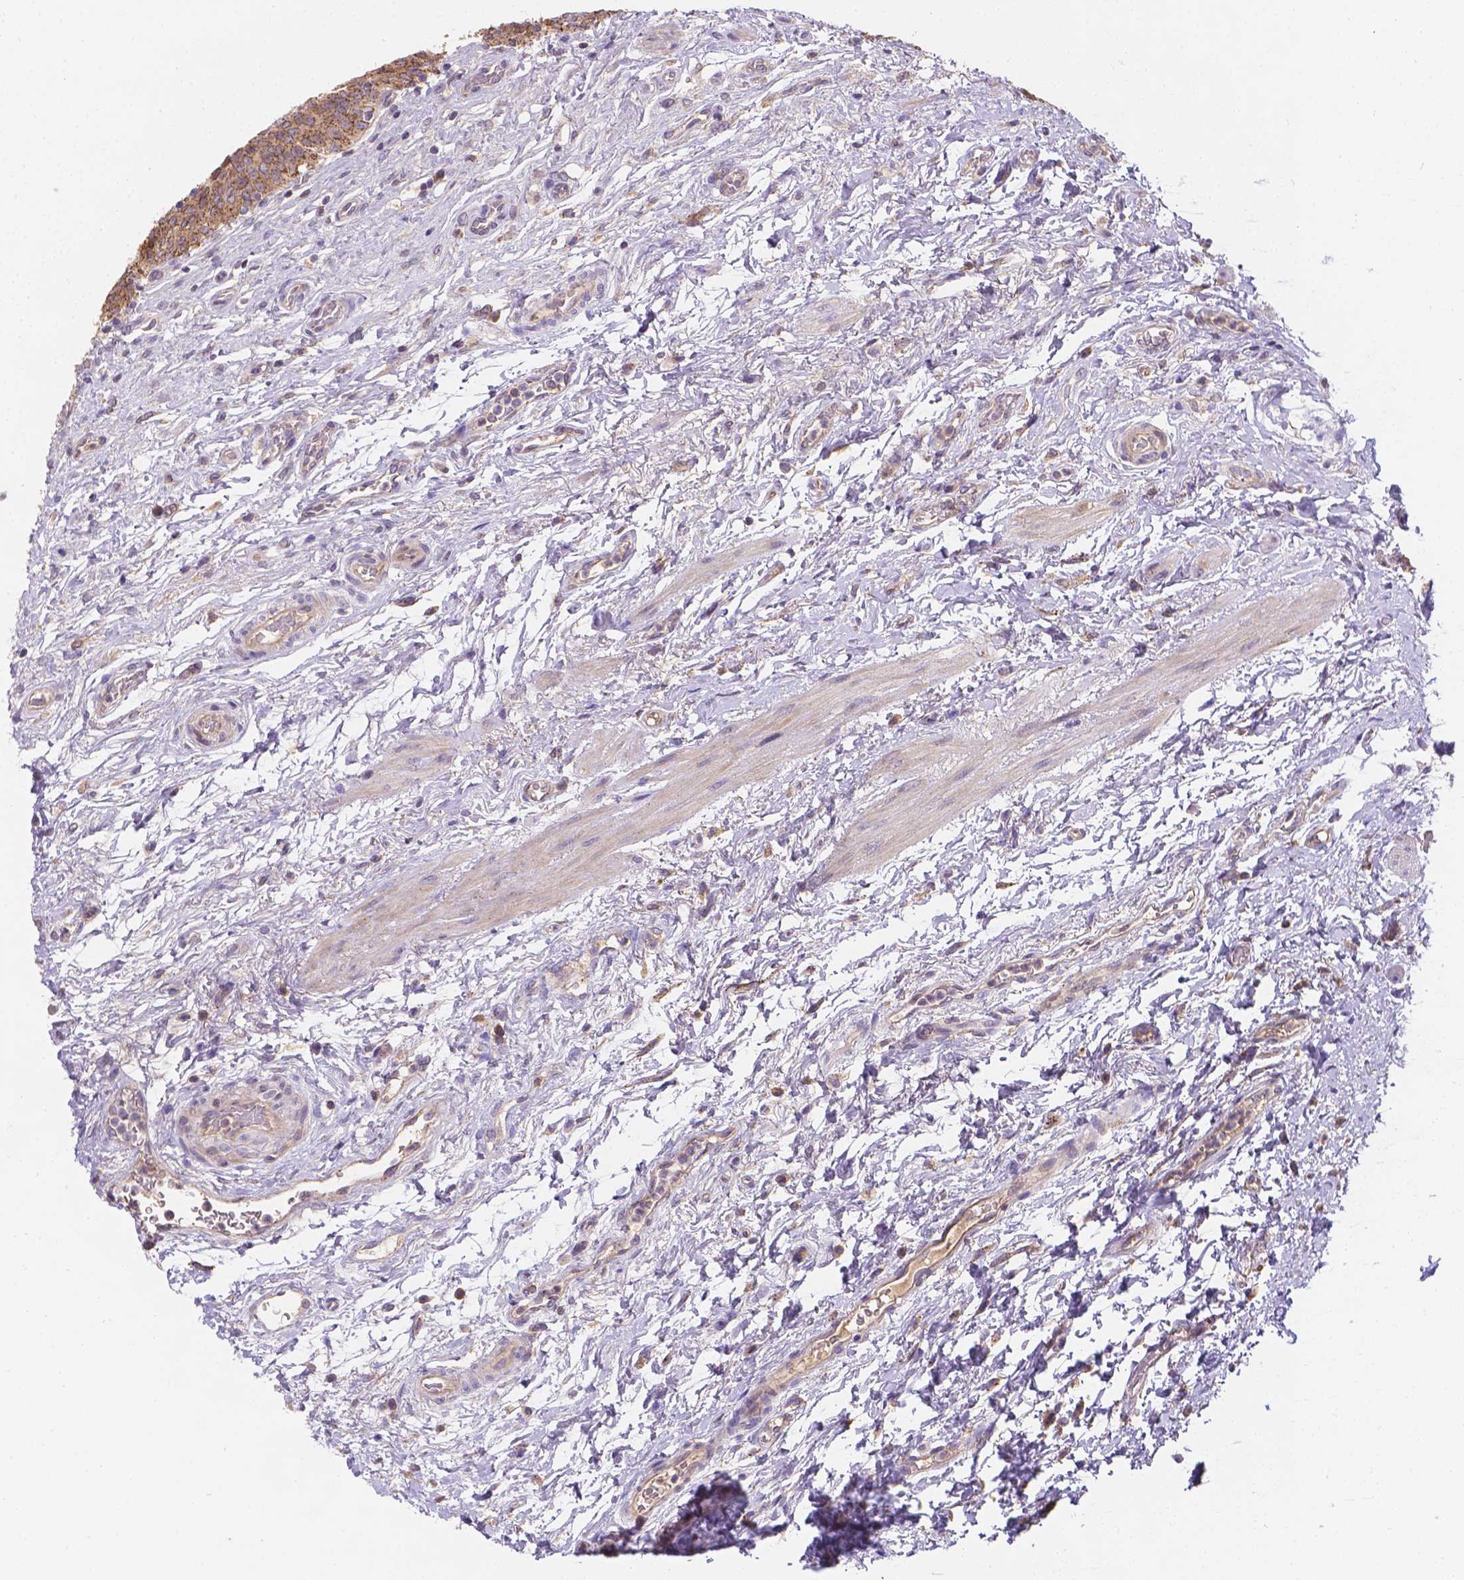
{"staining": {"intensity": "strong", "quantity": ">75%", "location": "cytoplasmic/membranous"}, "tissue": "urinary bladder", "cell_type": "Urothelial cells", "image_type": "normal", "snomed": [{"axis": "morphology", "description": "Normal tissue, NOS"}, {"axis": "topography", "description": "Urinary bladder"}], "caption": "High-power microscopy captured an immunohistochemistry (IHC) micrograph of unremarkable urinary bladder, revealing strong cytoplasmic/membranous expression in approximately >75% of urothelial cells.", "gene": "CDK10", "patient": {"sex": "male", "age": 69}}